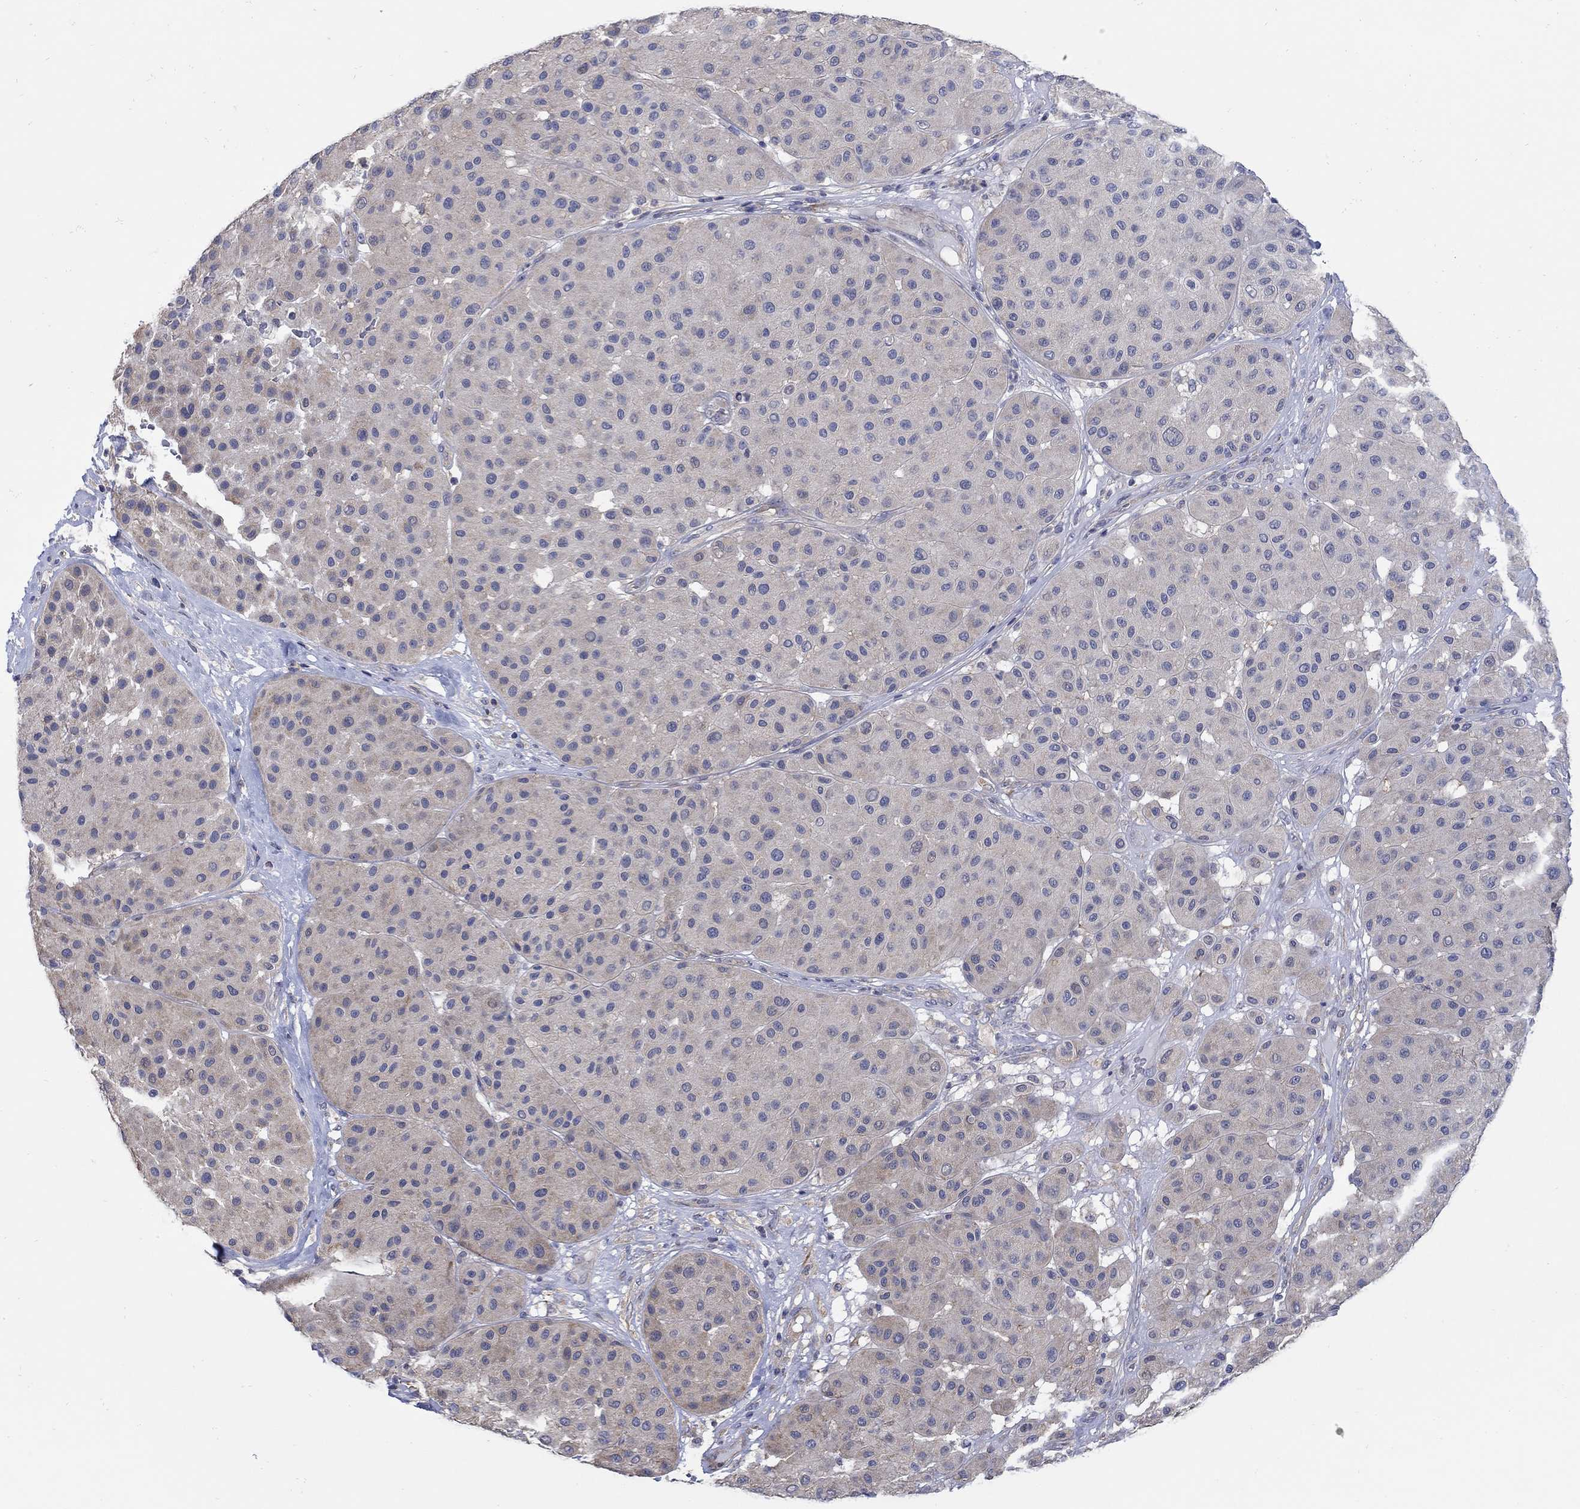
{"staining": {"intensity": "negative", "quantity": "none", "location": "none"}, "tissue": "melanoma", "cell_type": "Tumor cells", "image_type": "cancer", "snomed": [{"axis": "morphology", "description": "Malignant melanoma, Metastatic site"}, {"axis": "topography", "description": "Smooth muscle"}], "caption": "There is no significant positivity in tumor cells of melanoma.", "gene": "TEKT3", "patient": {"sex": "male", "age": 41}}